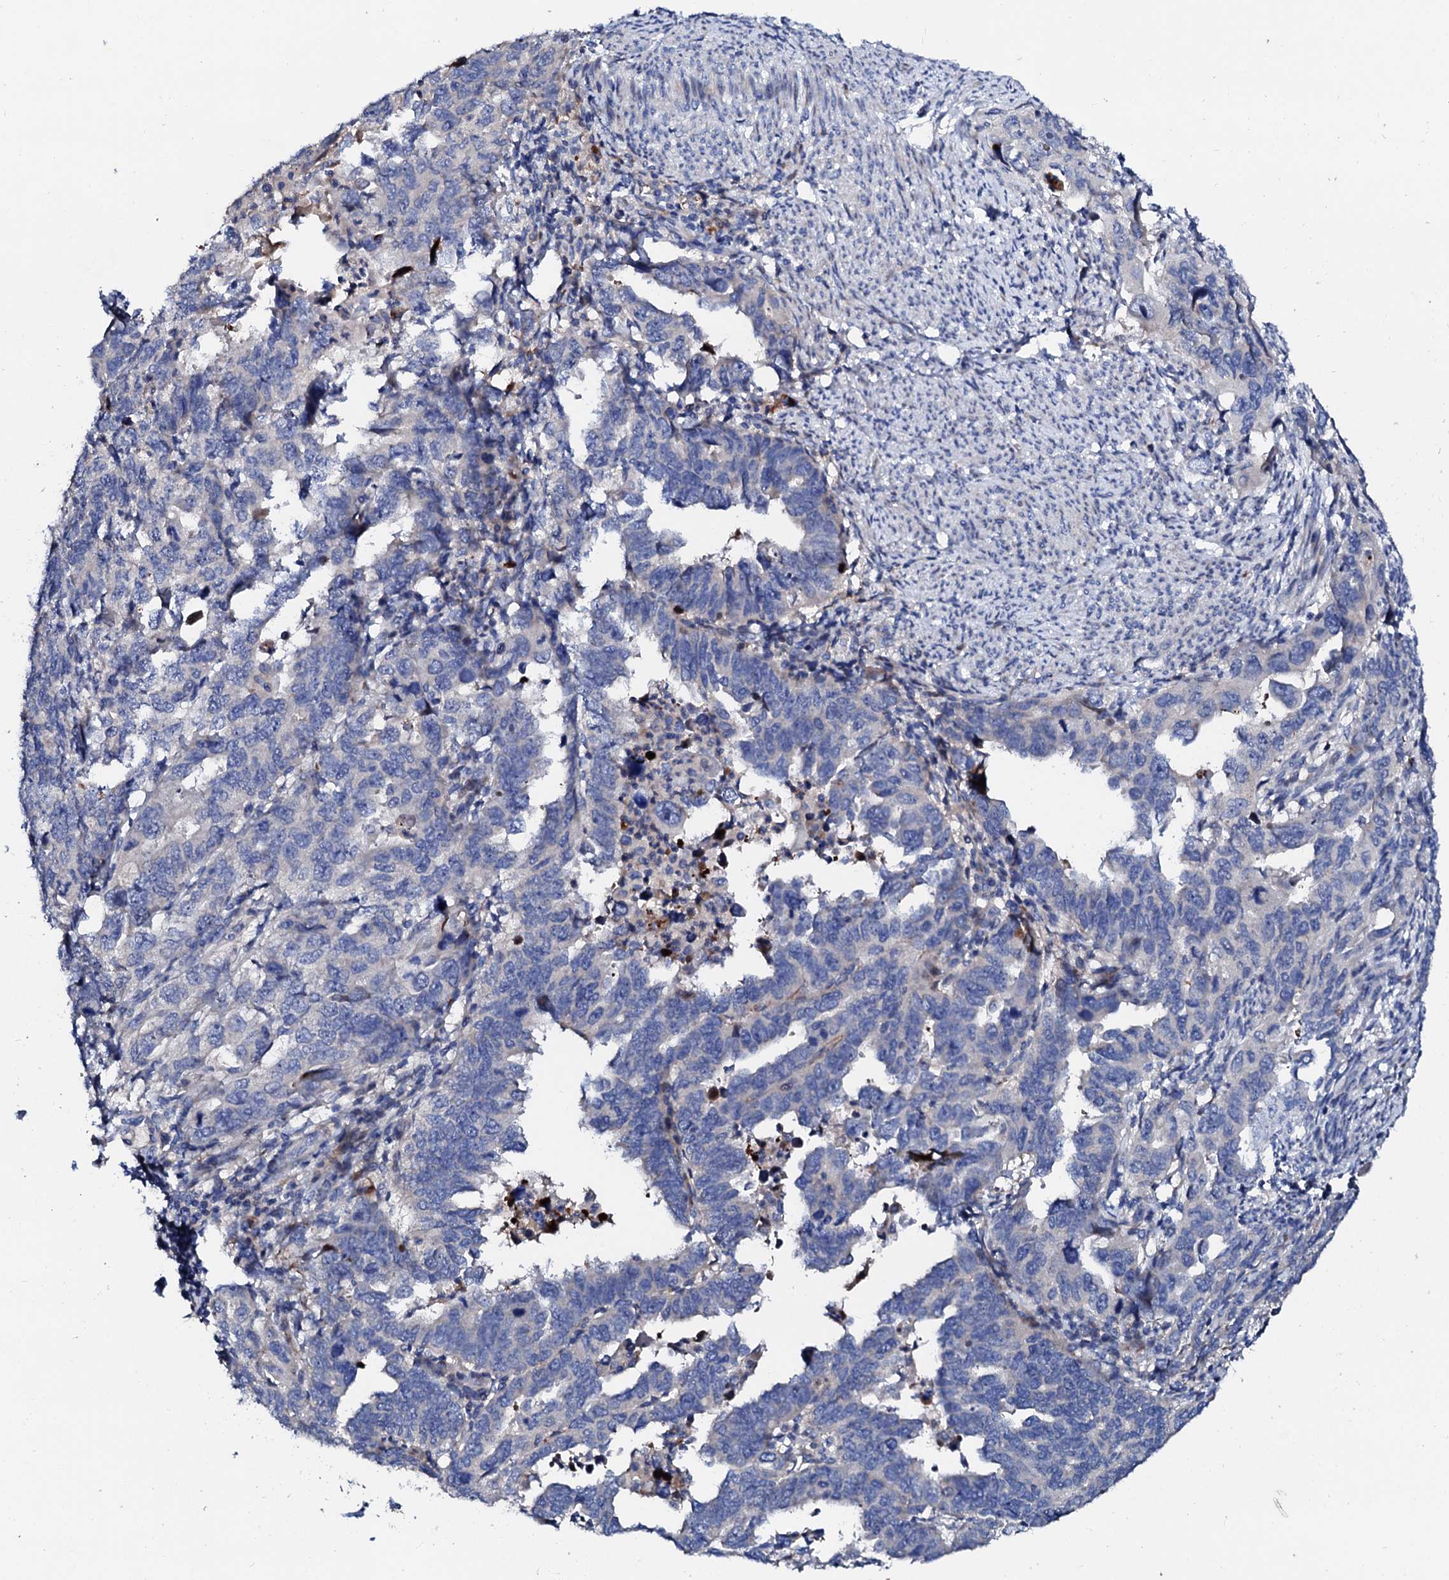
{"staining": {"intensity": "negative", "quantity": "none", "location": "none"}, "tissue": "endometrial cancer", "cell_type": "Tumor cells", "image_type": "cancer", "snomed": [{"axis": "morphology", "description": "Adenocarcinoma, NOS"}, {"axis": "topography", "description": "Endometrium"}], "caption": "High magnification brightfield microscopy of endometrial cancer stained with DAB (3,3'-diaminobenzidine) (brown) and counterstained with hematoxylin (blue): tumor cells show no significant expression.", "gene": "SLC10A7", "patient": {"sex": "female", "age": 65}}